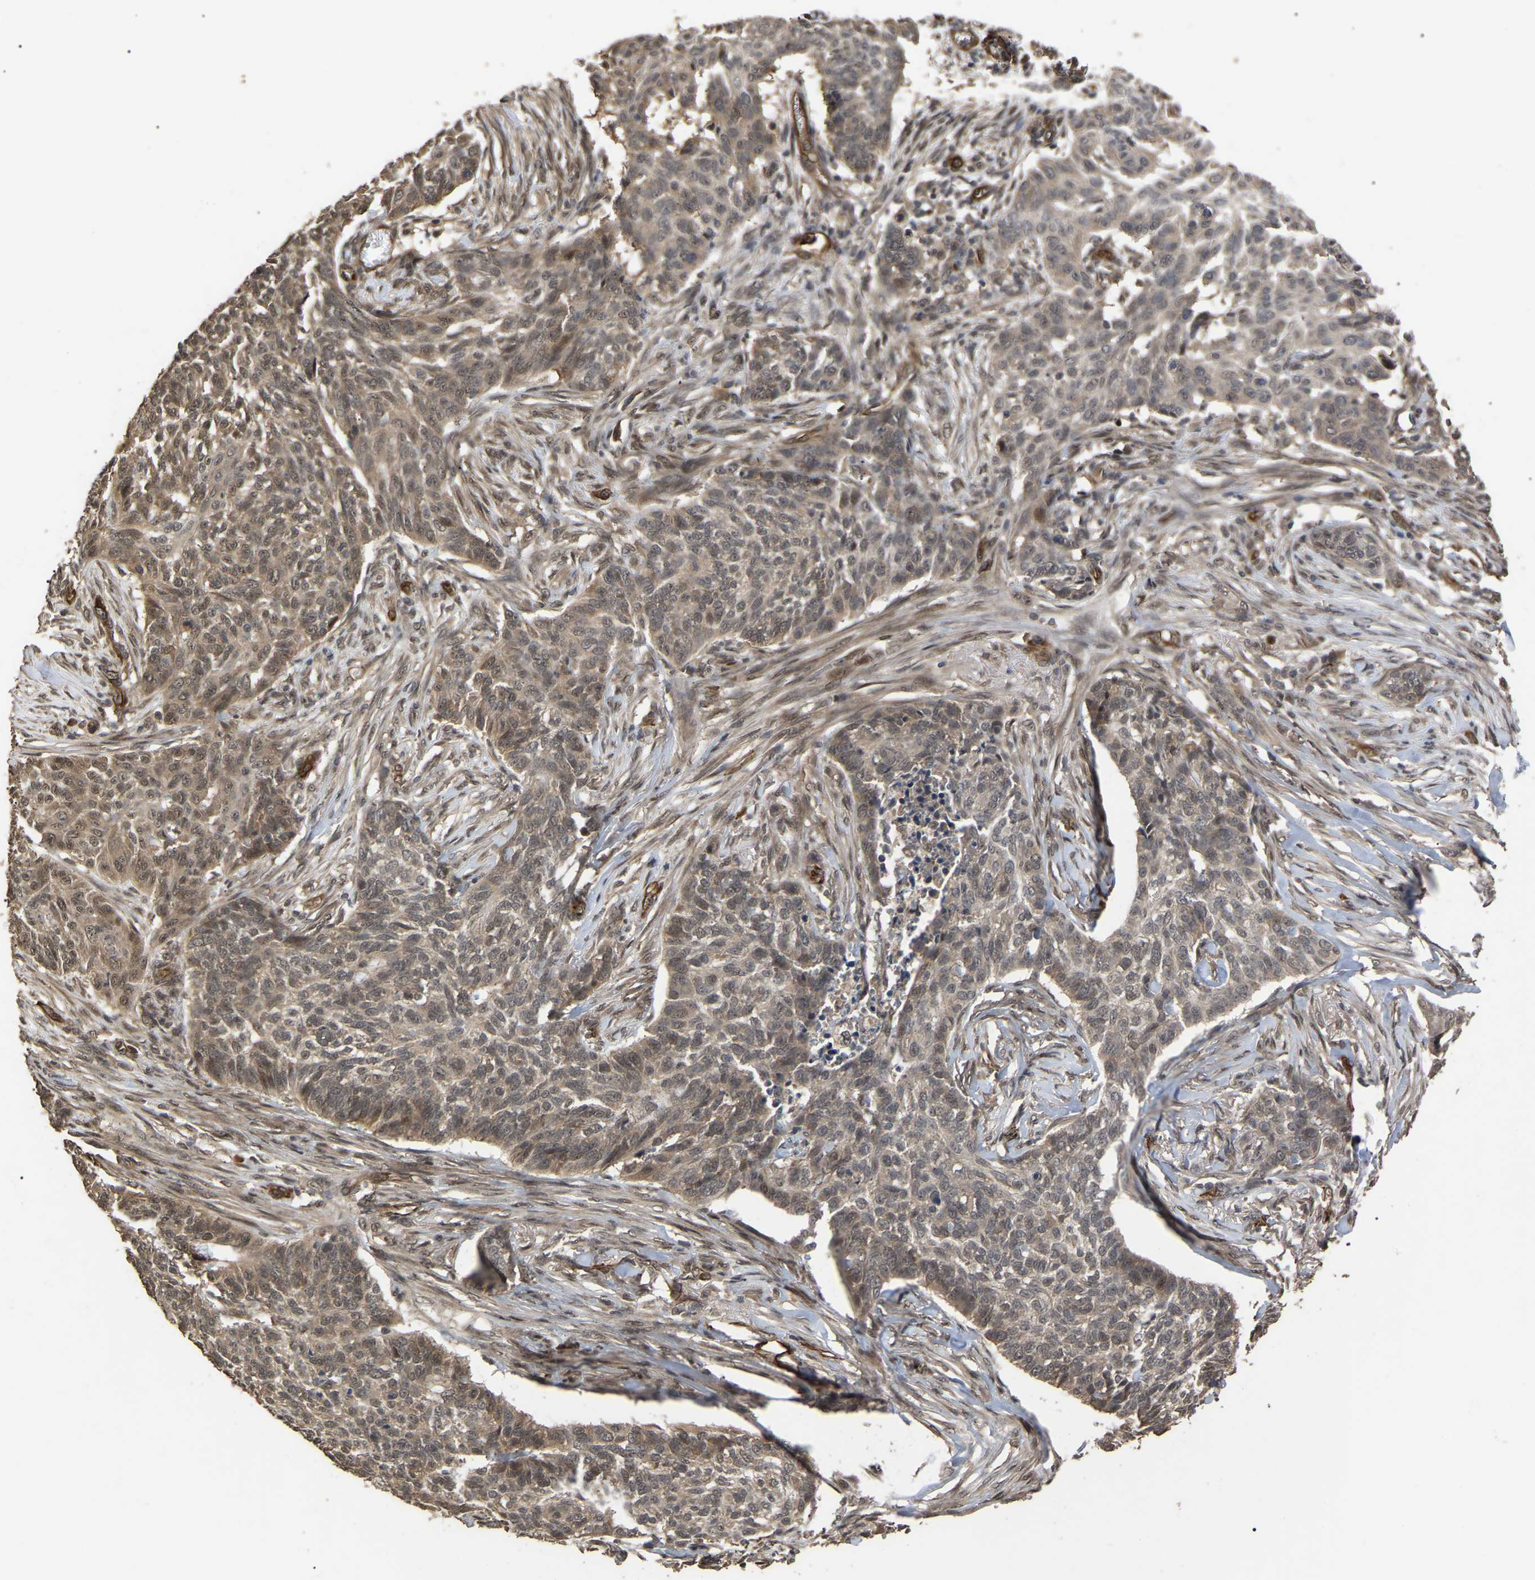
{"staining": {"intensity": "moderate", "quantity": ">75%", "location": "cytoplasmic/membranous"}, "tissue": "skin cancer", "cell_type": "Tumor cells", "image_type": "cancer", "snomed": [{"axis": "morphology", "description": "Basal cell carcinoma"}, {"axis": "topography", "description": "Skin"}], "caption": "Immunohistochemistry (IHC) micrograph of neoplastic tissue: human skin basal cell carcinoma stained using IHC exhibits medium levels of moderate protein expression localized specifically in the cytoplasmic/membranous of tumor cells, appearing as a cytoplasmic/membranous brown color.", "gene": "FAM161B", "patient": {"sex": "male", "age": 85}}